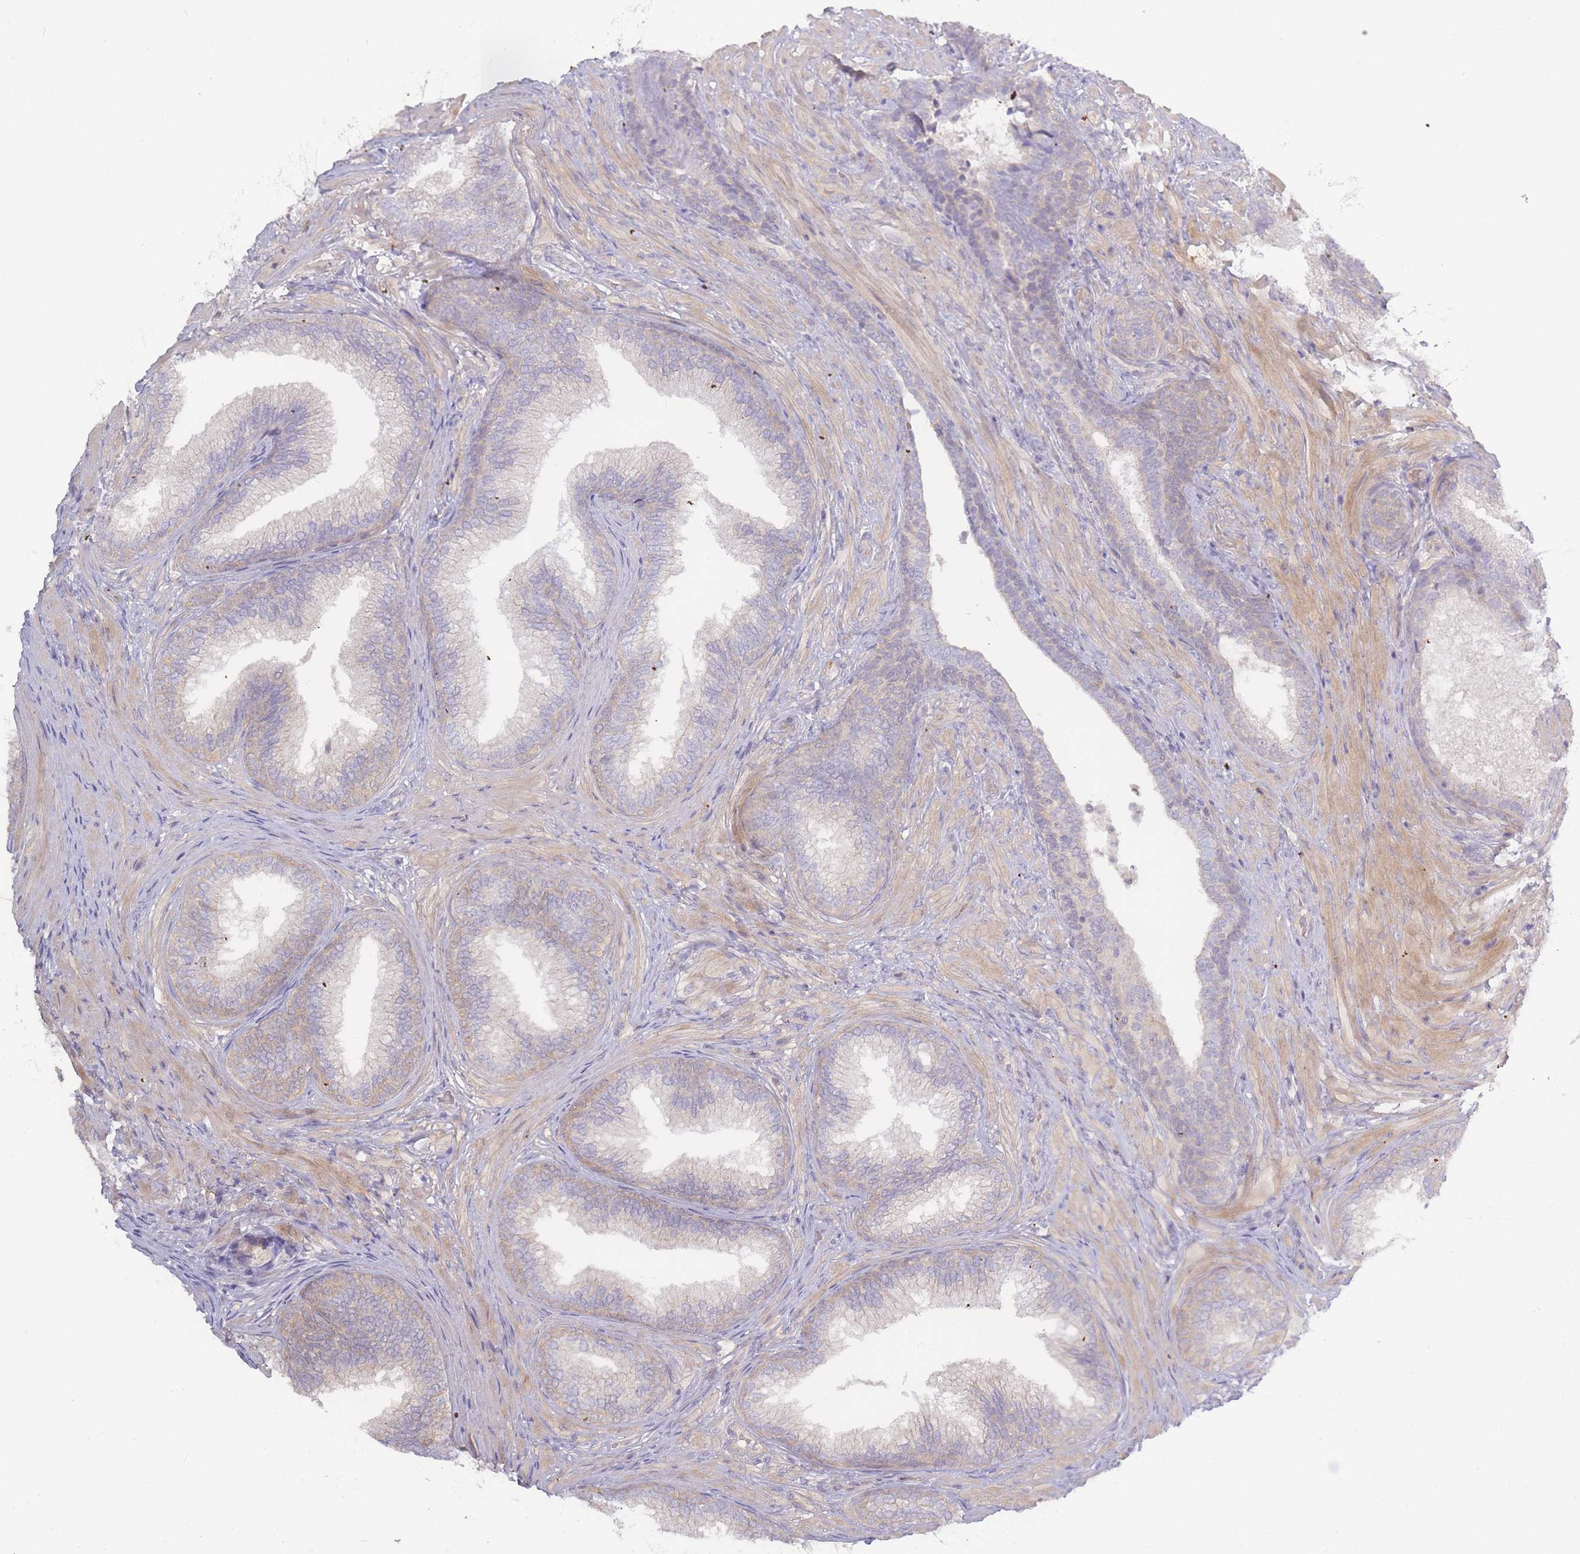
{"staining": {"intensity": "weak", "quantity": "25%-75%", "location": "cytoplasmic/membranous"}, "tissue": "prostate", "cell_type": "Glandular cells", "image_type": "normal", "snomed": [{"axis": "morphology", "description": "Normal tissue, NOS"}, {"axis": "topography", "description": "Prostate"}], "caption": "High-power microscopy captured an IHC photomicrograph of normal prostate, revealing weak cytoplasmic/membranous positivity in about 25%-75% of glandular cells.", "gene": "SPHKAP", "patient": {"sex": "male", "age": 76}}